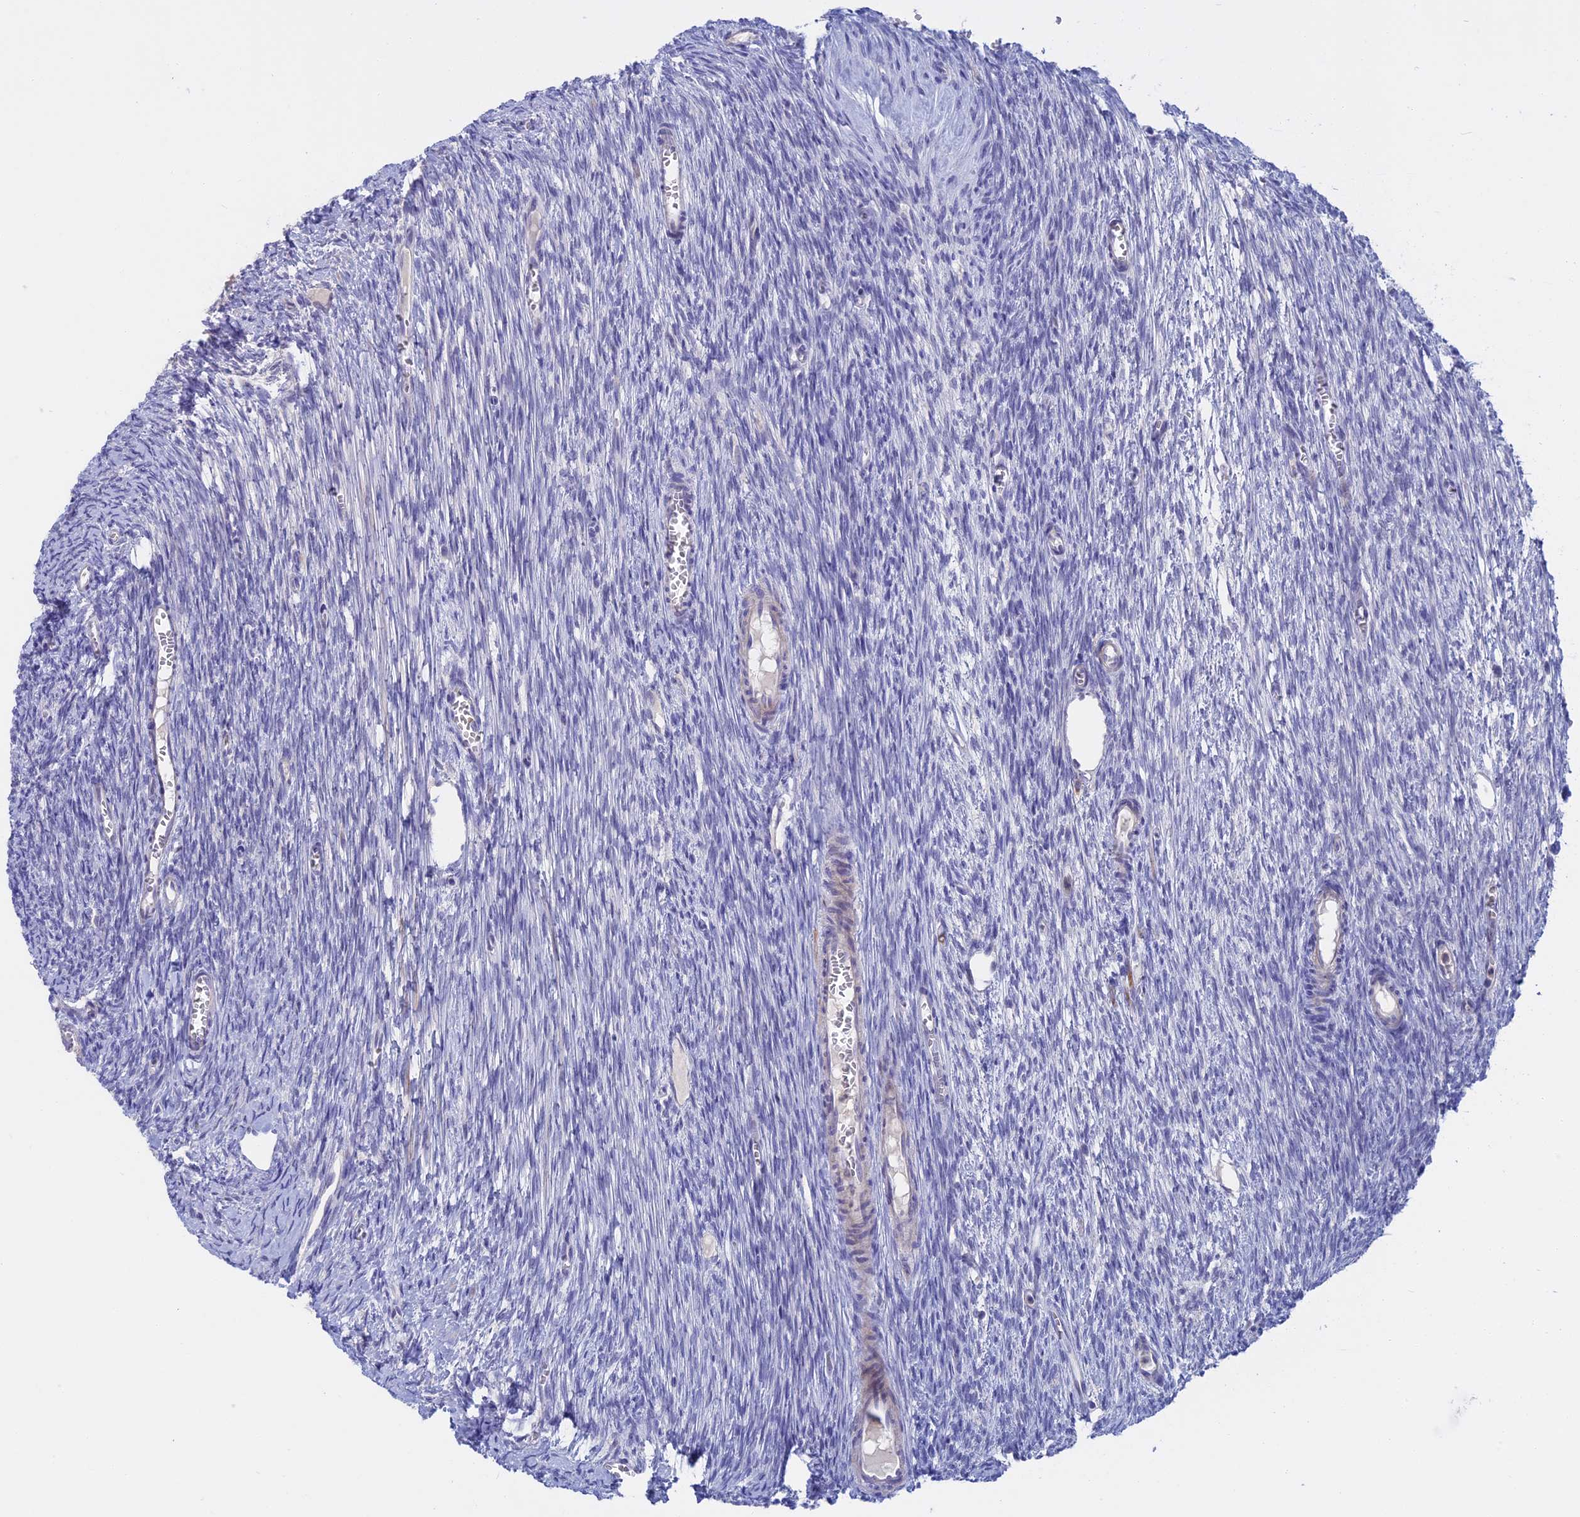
{"staining": {"intensity": "negative", "quantity": "none", "location": "none"}, "tissue": "ovary", "cell_type": "Follicle cells", "image_type": "normal", "snomed": [{"axis": "morphology", "description": "Normal tissue, NOS"}, {"axis": "topography", "description": "Ovary"}], "caption": "IHC image of unremarkable ovary: ovary stained with DAB displays no significant protein staining in follicle cells.", "gene": "SLC2A6", "patient": {"sex": "female", "age": 44}}